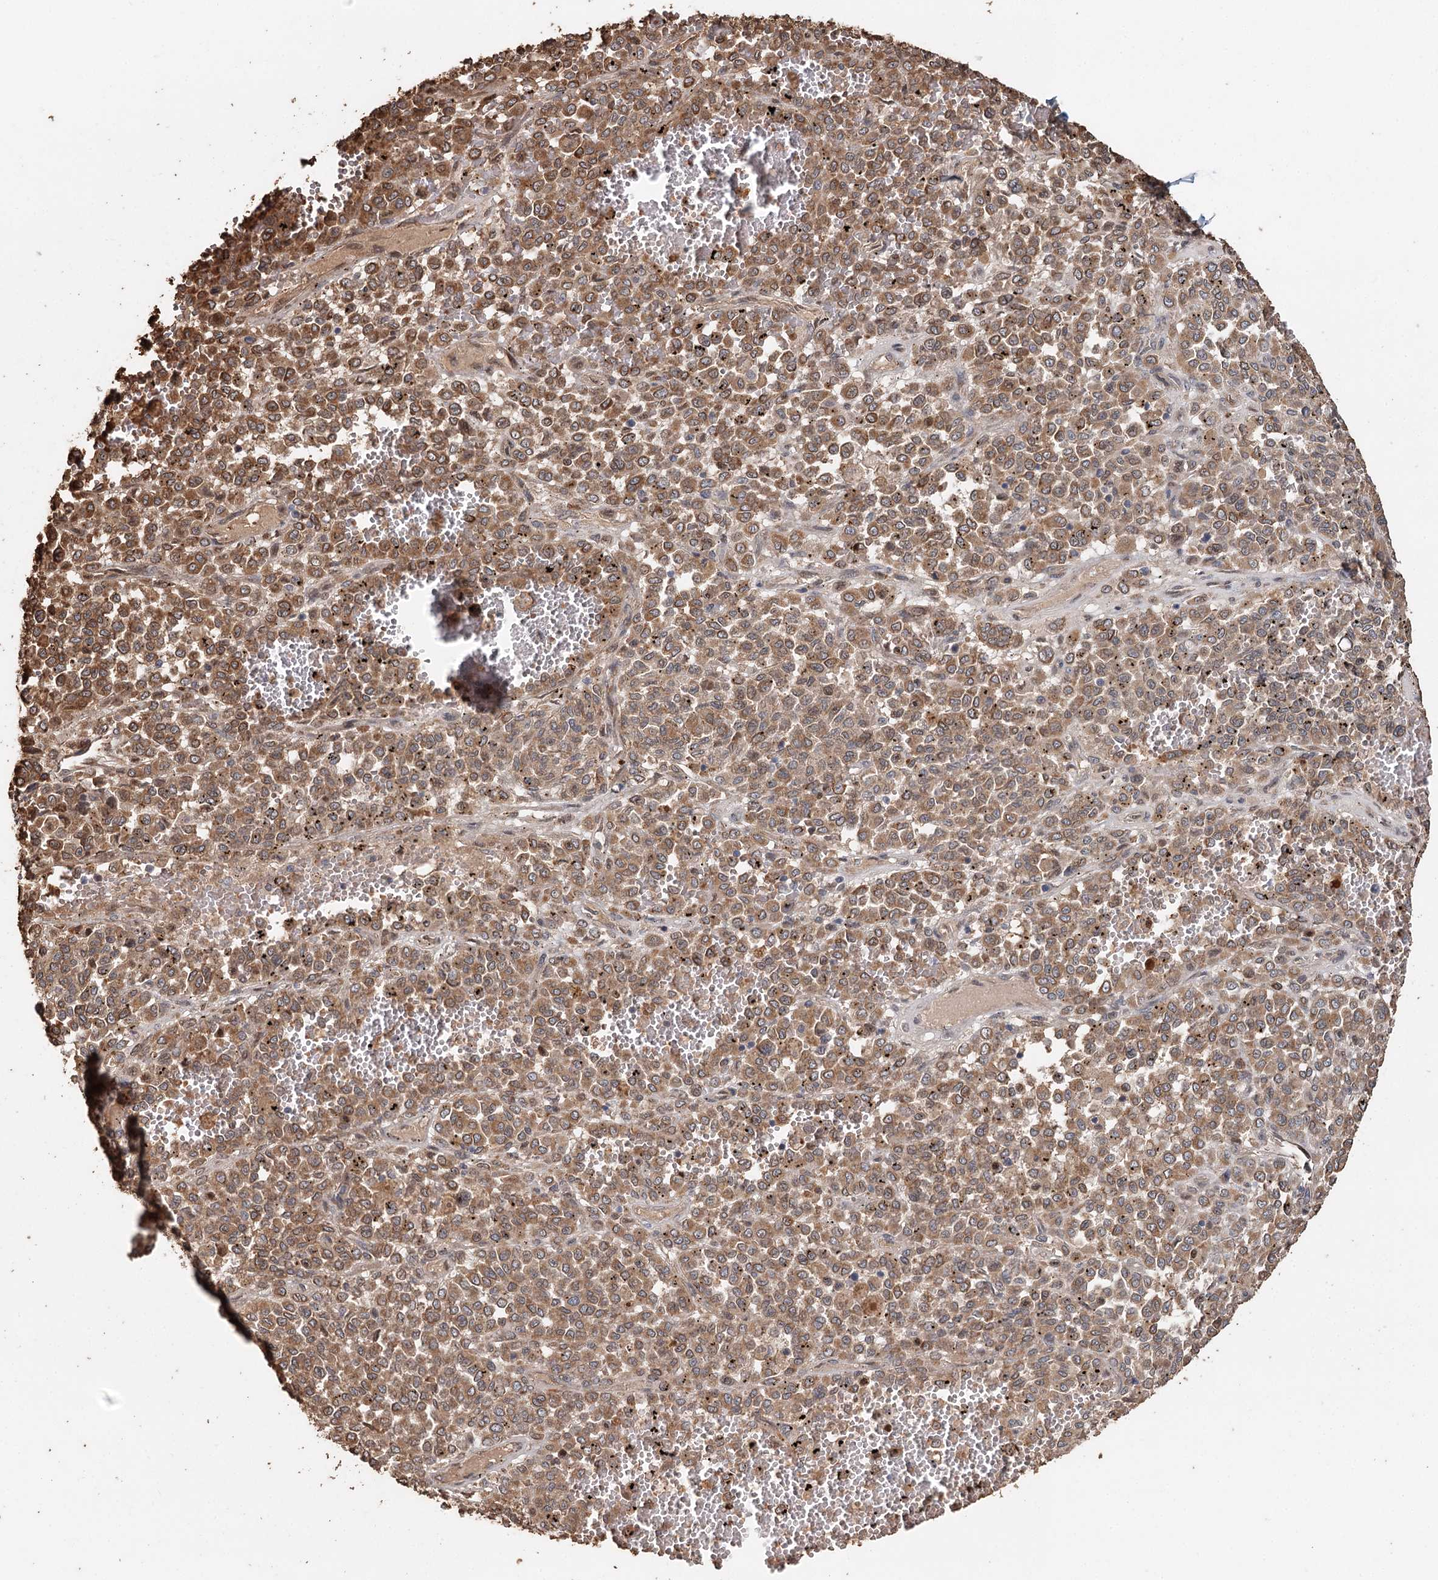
{"staining": {"intensity": "moderate", "quantity": ">75%", "location": "cytoplasmic/membranous"}, "tissue": "melanoma", "cell_type": "Tumor cells", "image_type": "cancer", "snomed": [{"axis": "morphology", "description": "Malignant melanoma, Metastatic site"}, {"axis": "topography", "description": "Pancreas"}], "caption": "IHC histopathology image of human malignant melanoma (metastatic site) stained for a protein (brown), which exhibits medium levels of moderate cytoplasmic/membranous expression in about >75% of tumor cells.", "gene": "SYVN1", "patient": {"sex": "female", "age": 30}}